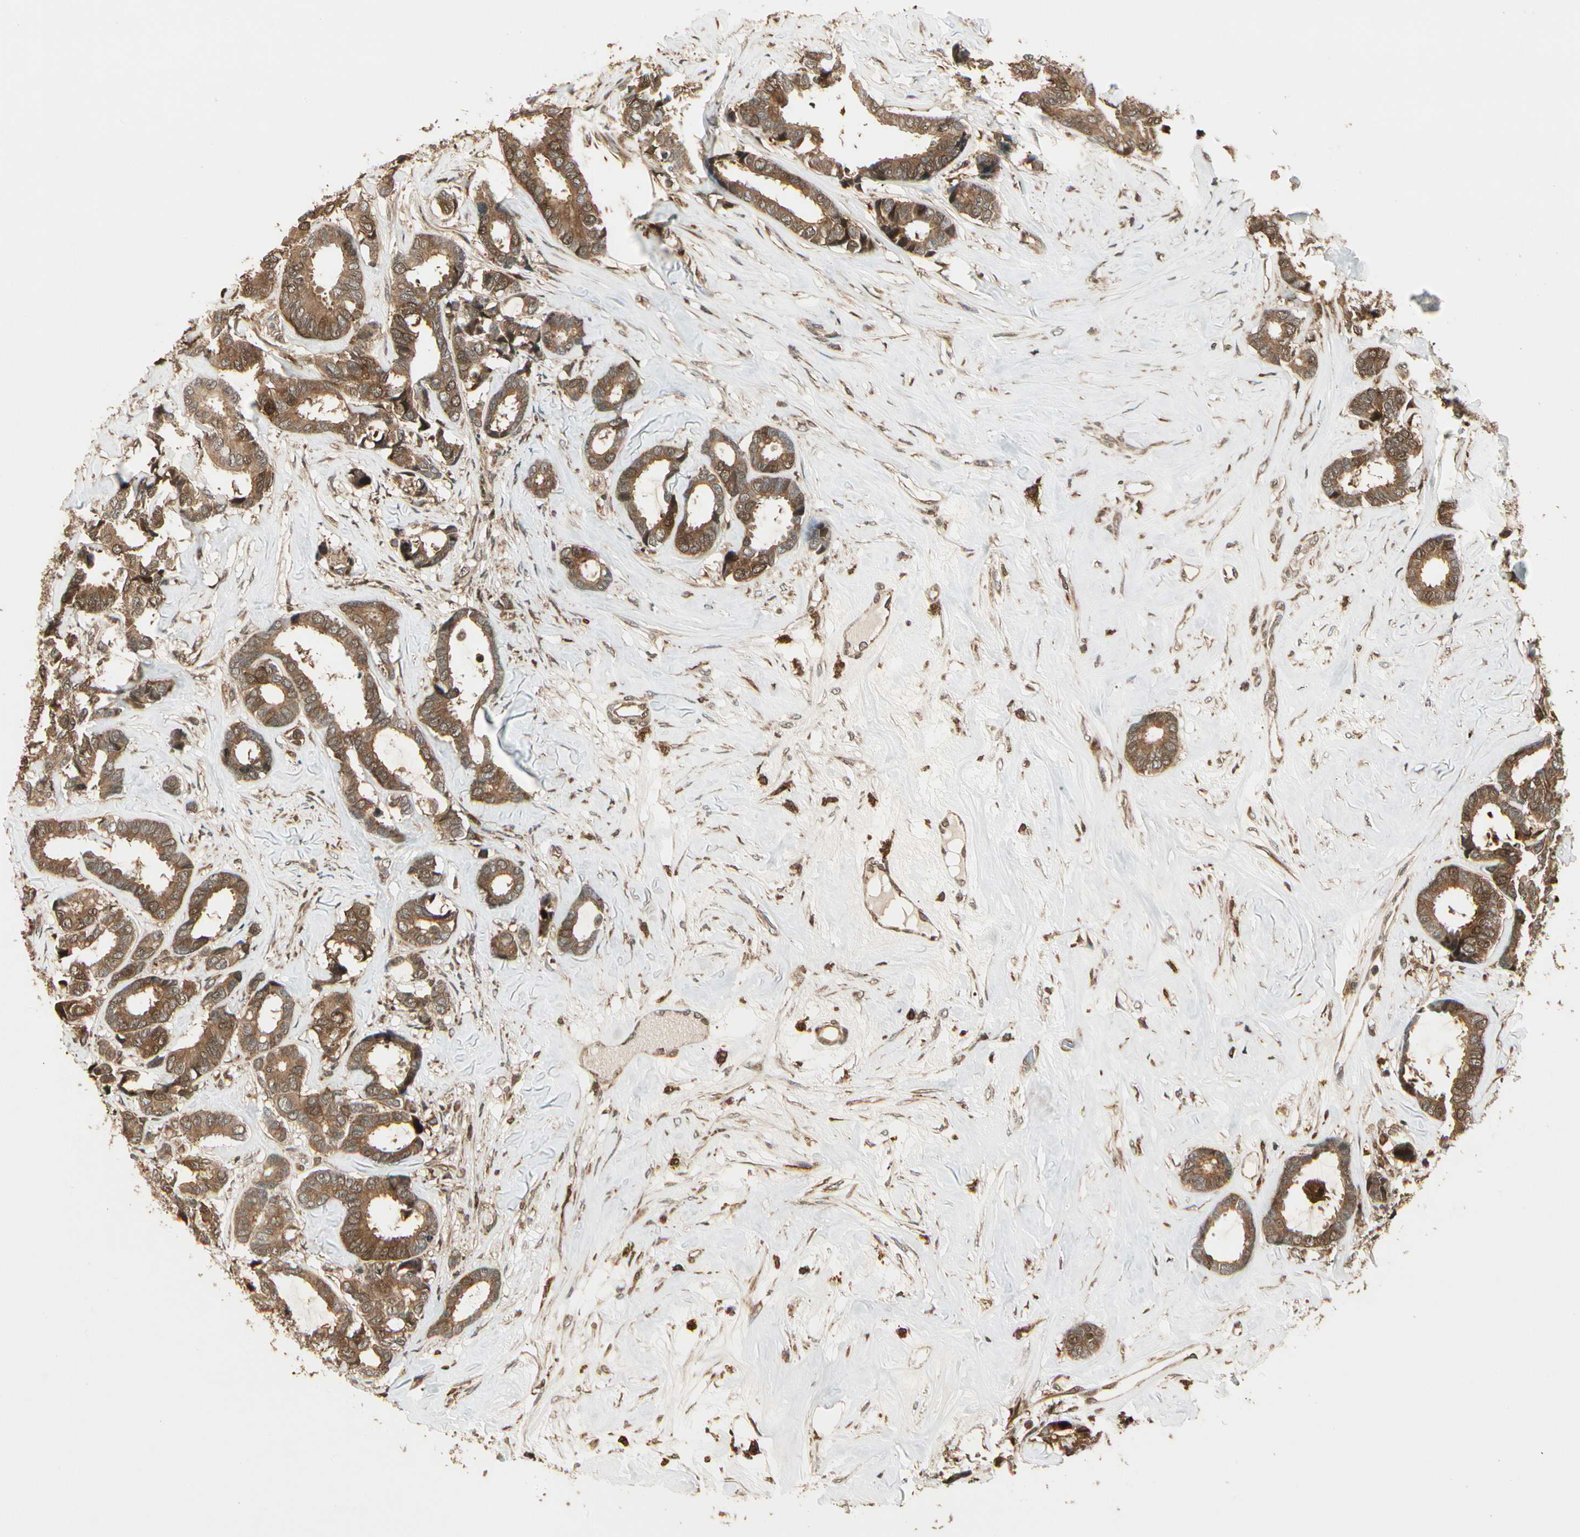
{"staining": {"intensity": "moderate", "quantity": ">75%", "location": "cytoplasmic/membranous"}, "tissue": "breast cancer", "cell_type": "Tumor cells", "image_type": "cancer", "snomed": [{"axis": "morphology", "description": "Duct carcinoma"}, {"axis": "topography", "description": "Breast"}], "caption": "Breast cancer stained with immunohistochemistry shows moderate cytoplasmic/membranous staining in about >75% of tumor cells.", "gene": "GLUL", "patient": {"sex": "female", "age": 87}}